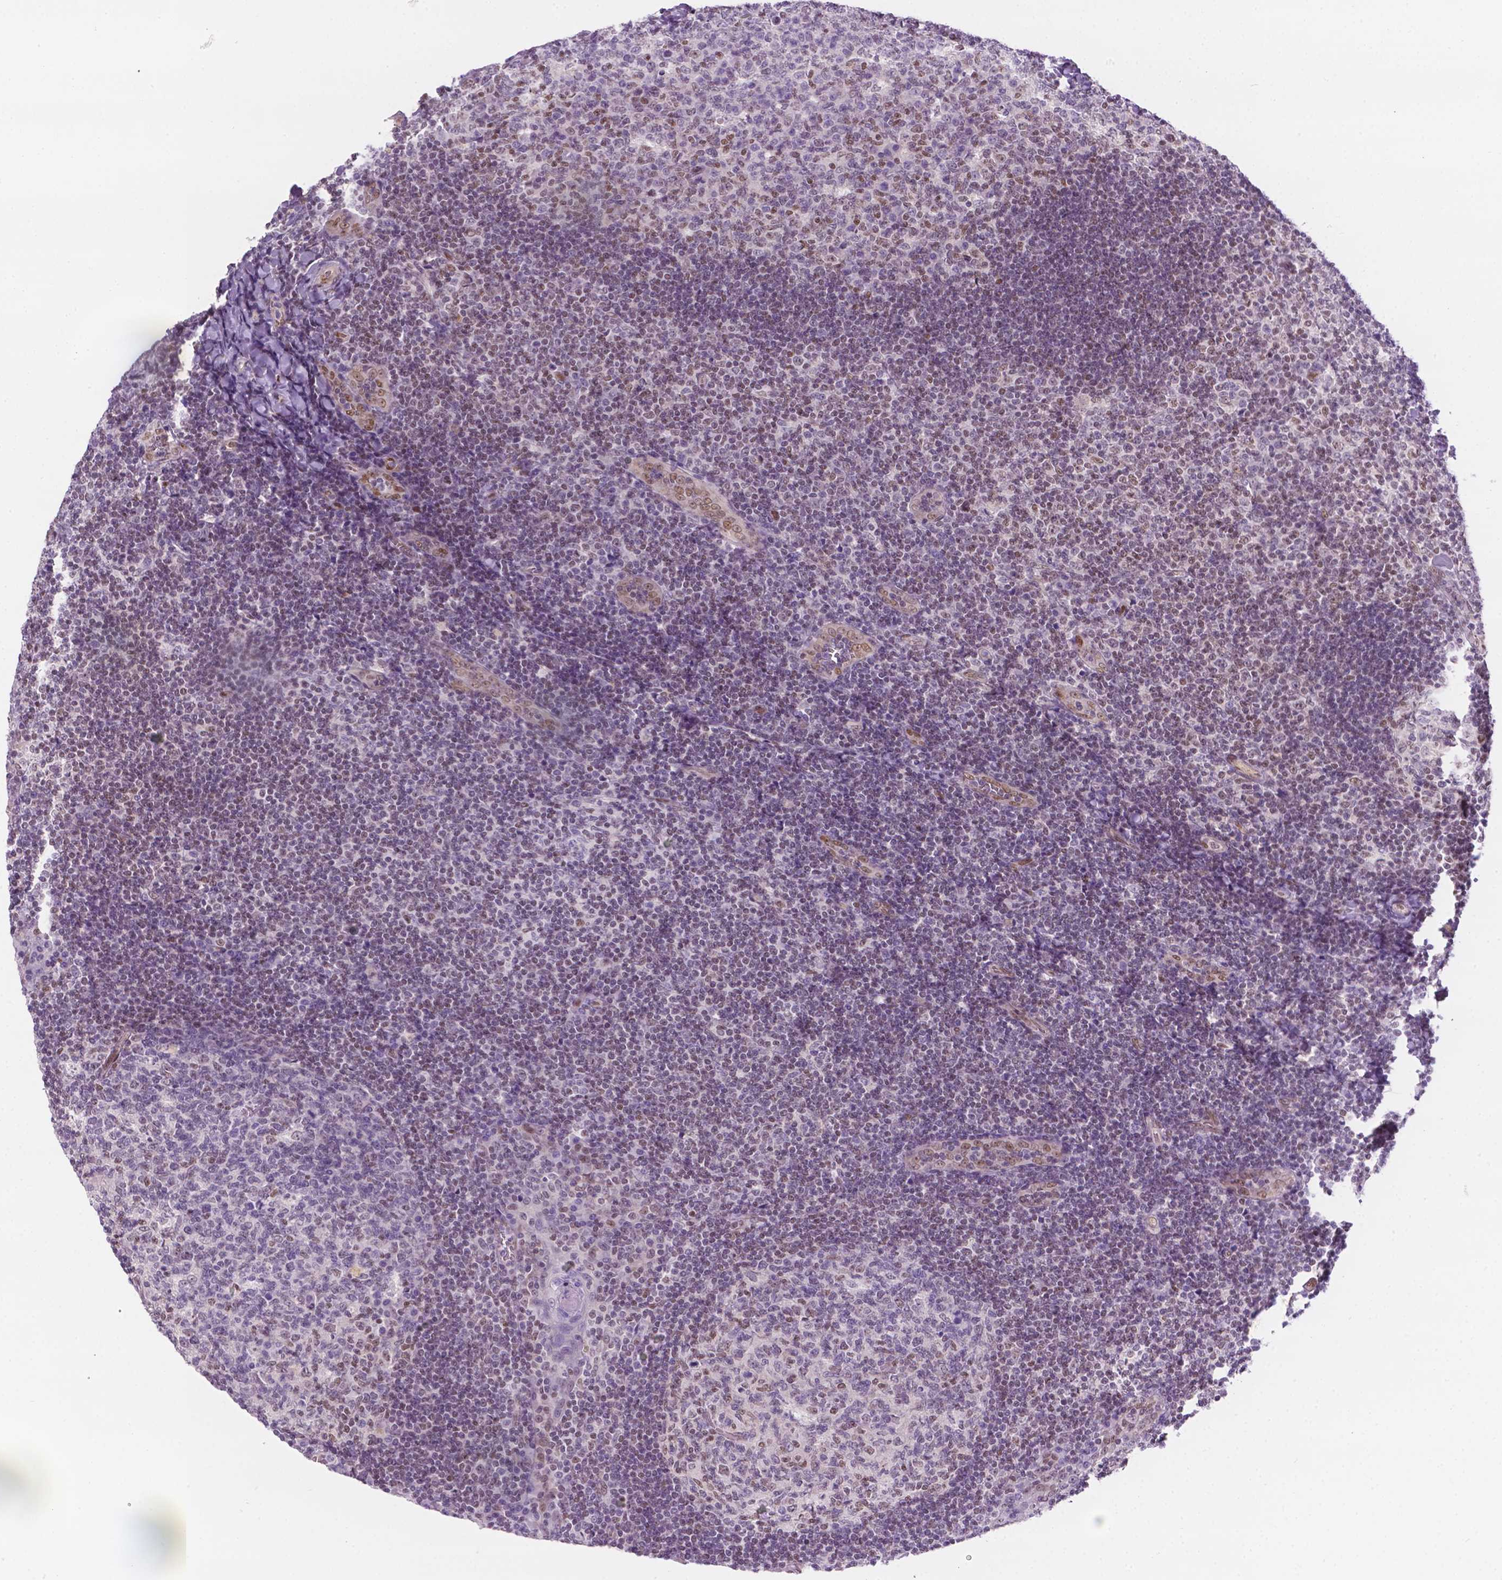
{"staining": {"intensity": "moderate", "quantity": "<25%", "location": "nuclear"}, "tissue": "tonsil", "cell_type": "Germinal center cells", "image_type": "normal", "snomed": [{"axis": "morphology", "description": "Normal tissue, NOS"}, {"axis": "topography", "description": "Tonsil"}], "caption": "Immunohistochemistry staining of benign tonsil, which displays low levels of moderate nuclear expression in approximately <25% of germinal center cells indicating moderate nuclear protein expression. The staining was performed using DAB (3,3'-diaminobenzidine) (brown) for protein detection and nuclei were counterstained in hematoxylin (blue).", "gene": "ERF", "patient": {"sex": "male", "age": 17}}